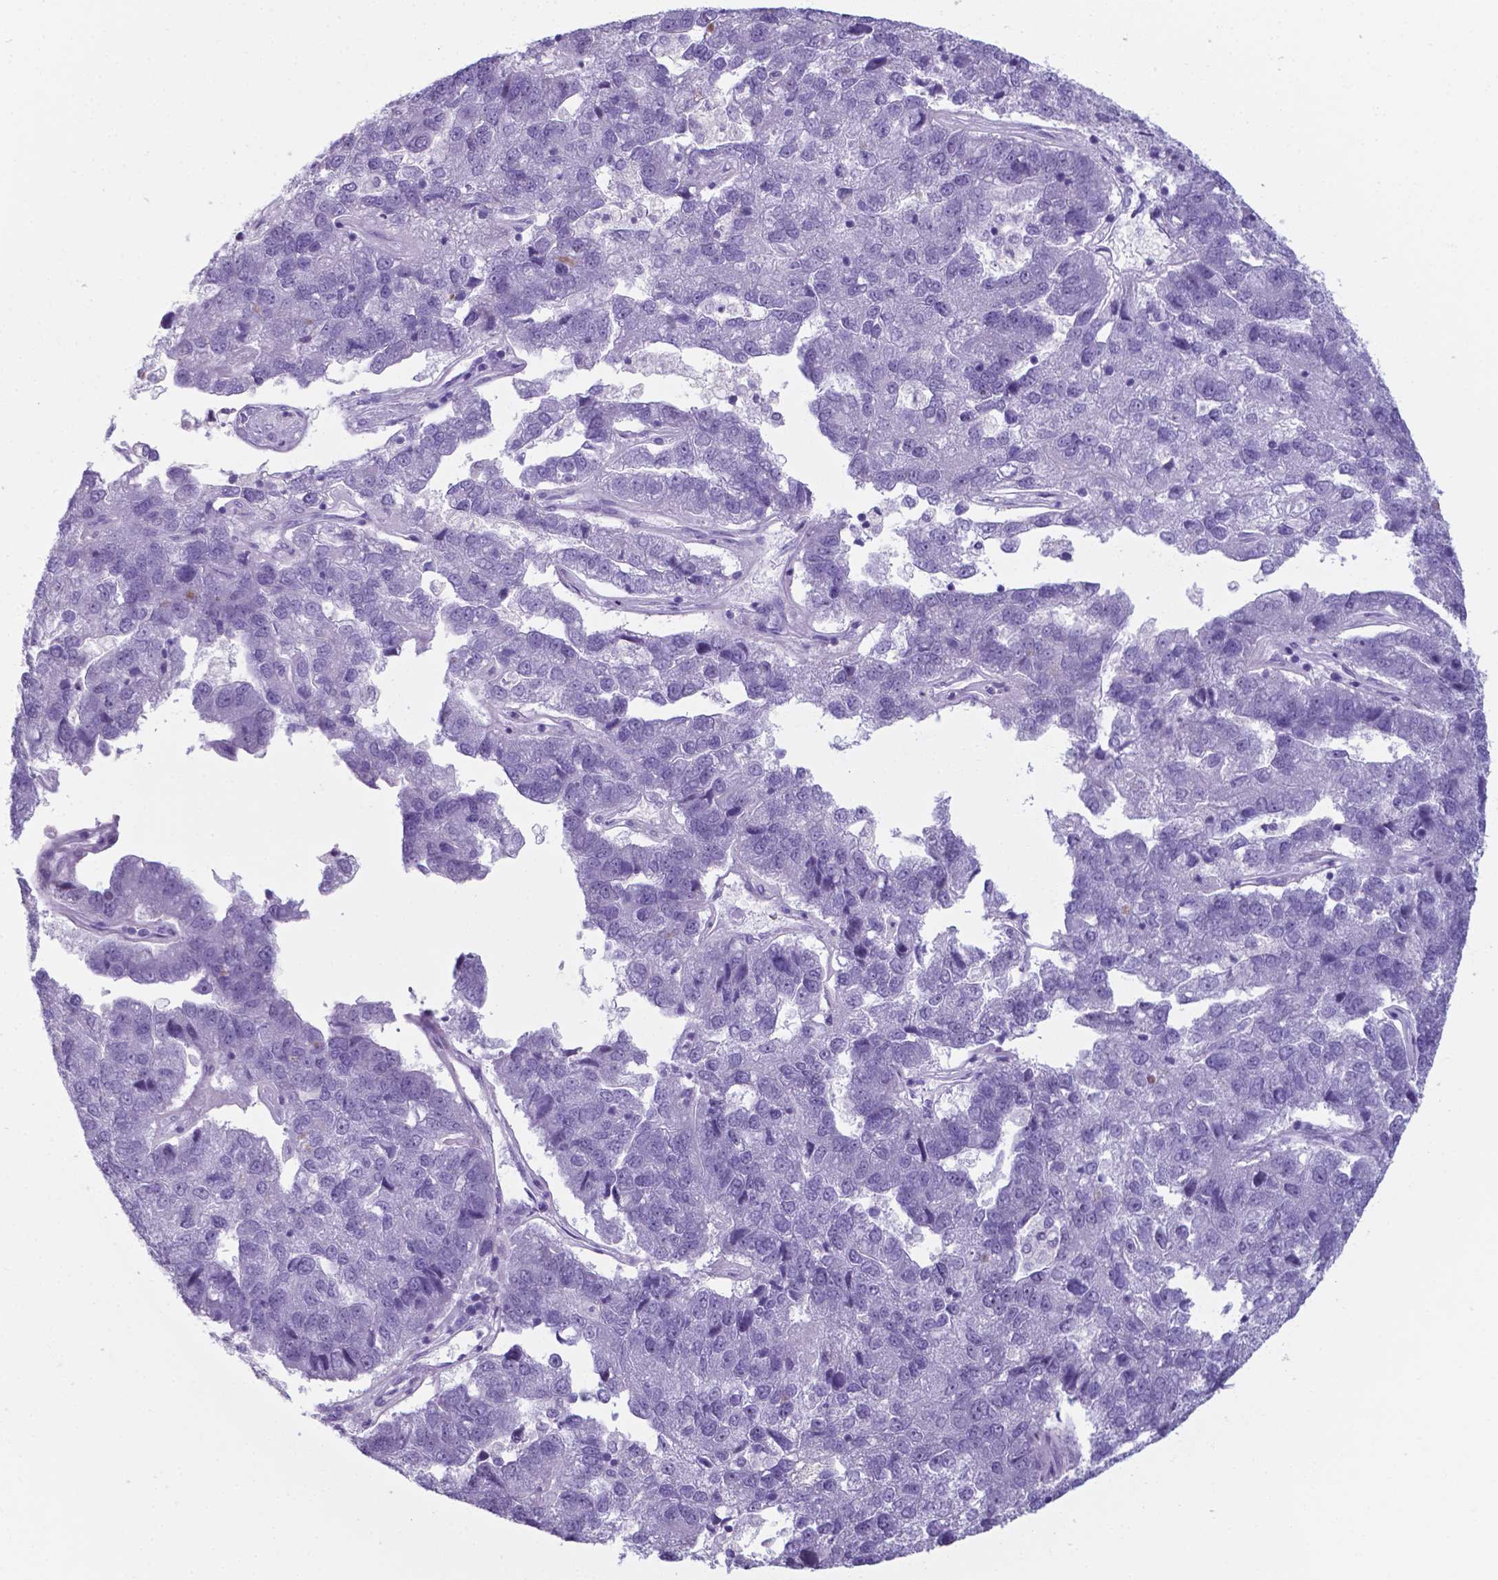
{"staining": {"intensity": "negative", "quantity": "none", "location": "none"}, "tissue": "pancreatic cancer", "cell_type": "Tumor cells", "image_type": "cancer", "snomed": [{"axis": "morphology", "description": "Adenocarcinoma, NOS"}, {"axis": "topography", "description": "Pancreas"}], "caption": "Immunohistochemistry histopathology image of neoplastic tissue: adenocarcinoma (pancreatic) stained with DAB (3,3'-diaminobenzidine) displays no significant protein positivity in tumor cells. Nuclei are stained in blue.", "gene": "AP5B1", "patient": {"sex": "female", "age": 61}}